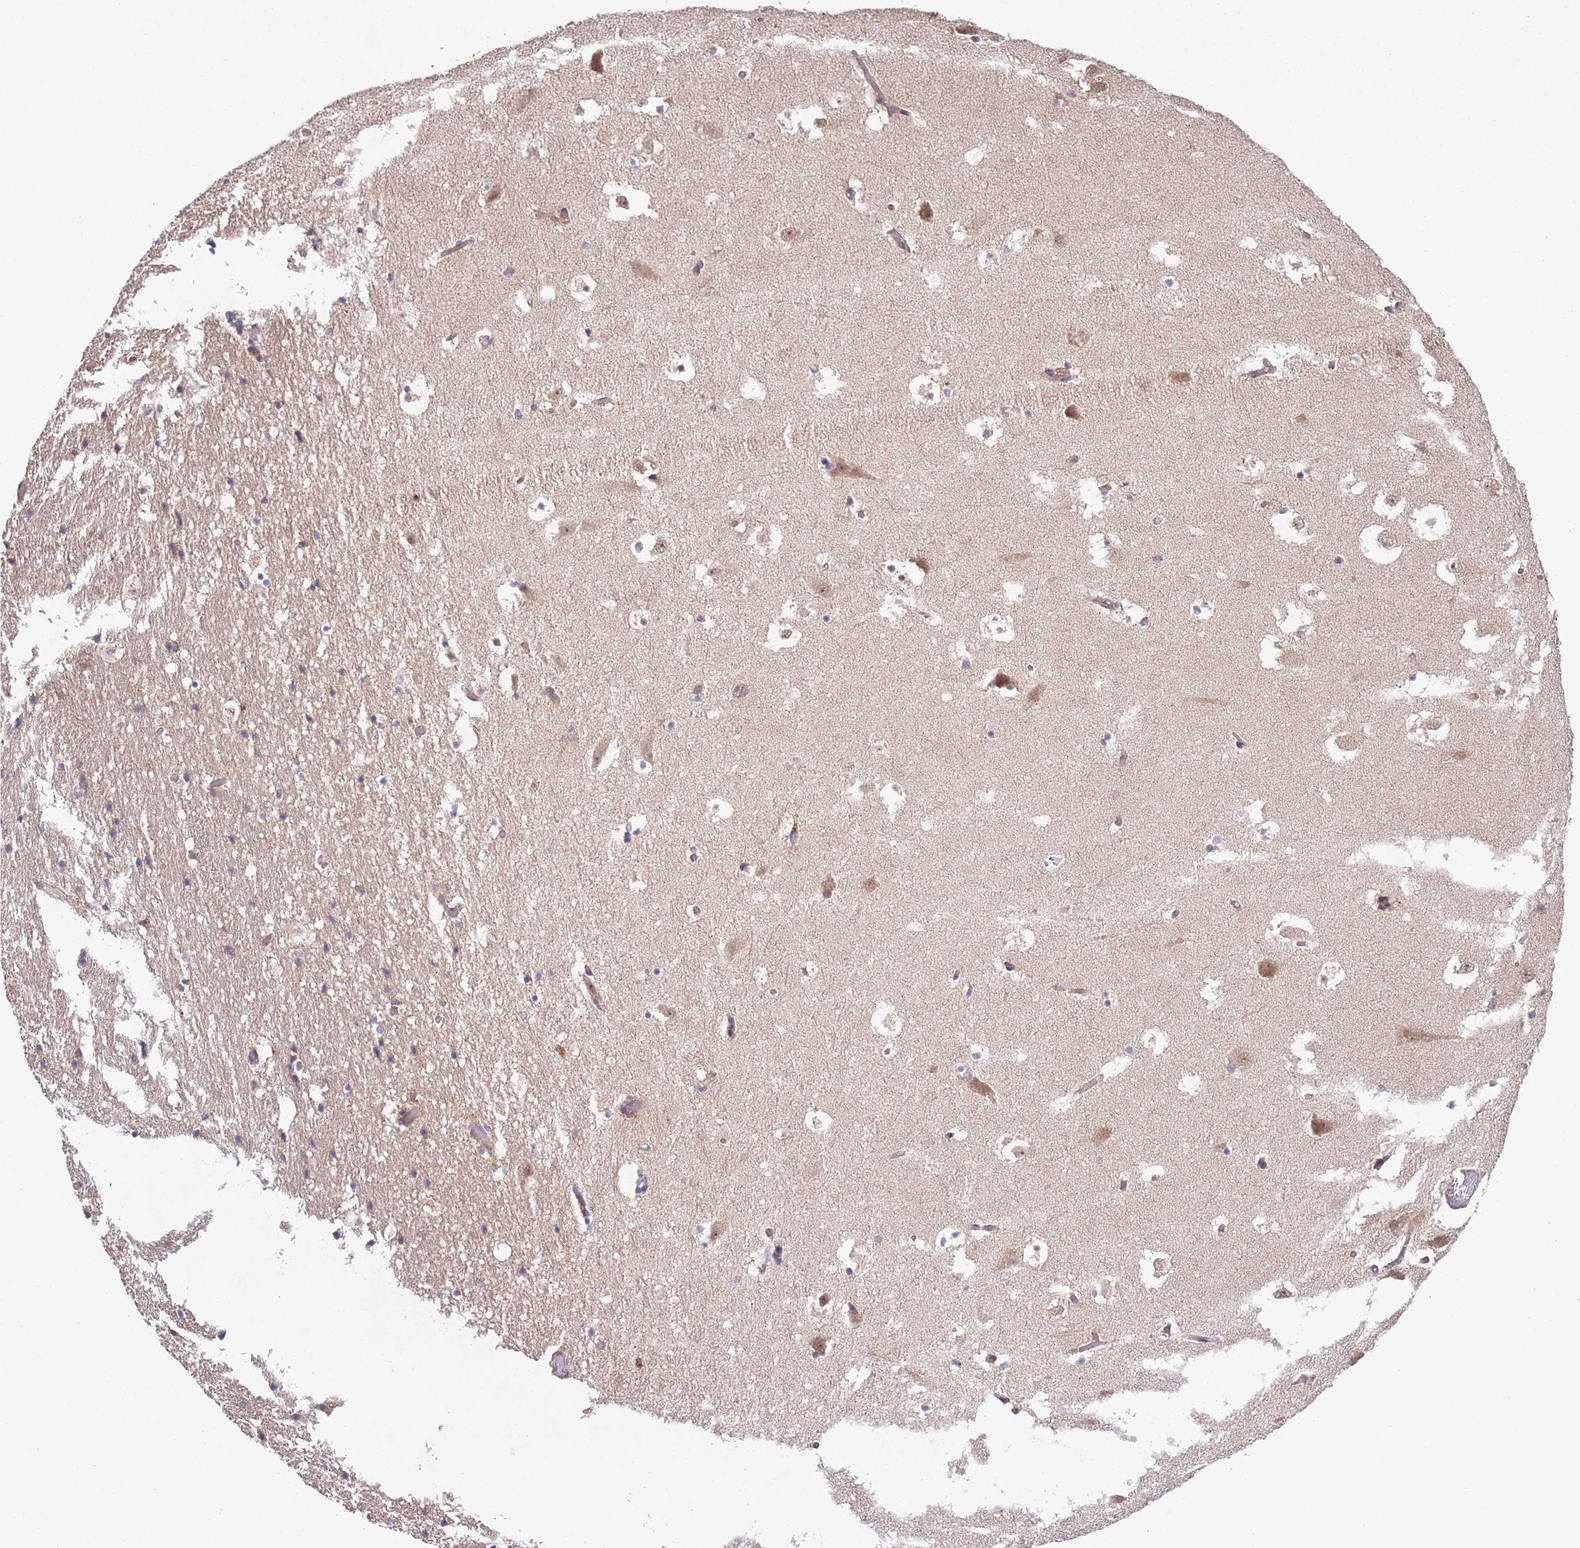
{"staining": {"intensity": "negative", "quantity": "none", "location": "none"}, "tissue": "hippocampus", "cell_type": "Glial cells", "image_type": "normal", "snomed": [{"axis": "morphology", "description": "Normal tissue, NOS"}, {"axis": "topography", "description": "Hippocampus"}], "caption": "Immunohistochemistry (IHC) micrograph of unremarkable hippocampus: human hippocampus stained with DAB (3,3'-diaminobenzidine) reveals no significant protein positivity in glial cells.", "gene": "MFNG", "patient": {"sex": "female", "age": 52}}